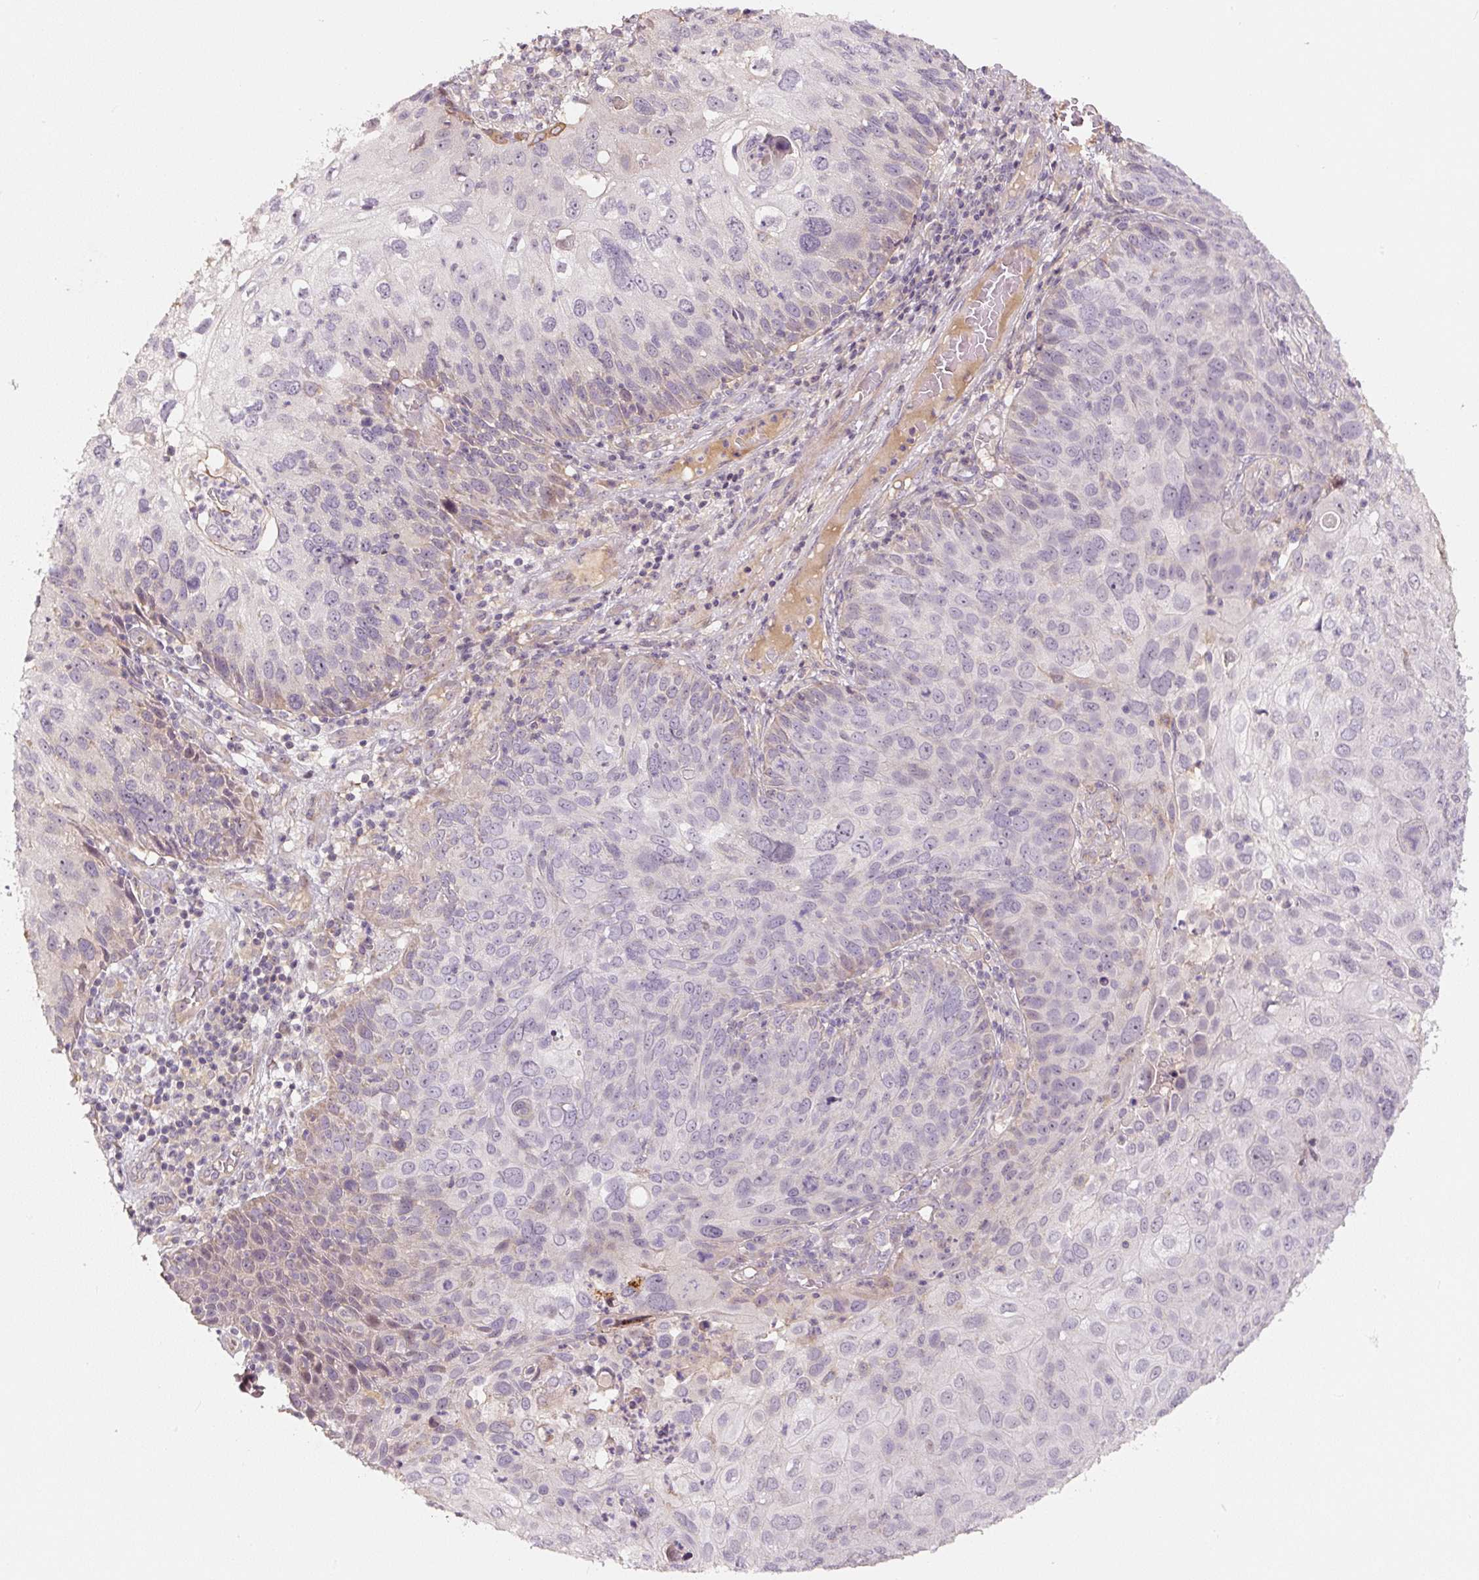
{"staining": {"intensity": "weak", "quantity": "<25%", "location": "cytoplasmic/membranous"}, "tissue": "skin cancer", "cell_type": "Tumor cells", "image_type": "cancer", "snomed": [{"axis": "morphology", "description": "Squamous cell carcinoma, NOS"}, {"axis": "topography", "description": "Skin"}], "caption": "IHC photomicrograph of skin squamous cell carcinoma stained for a protein (brown), which exhibits no expression in tumor cells.", "gene": "PWWP3B", "patient": {"sex": "male", "age": 87}}